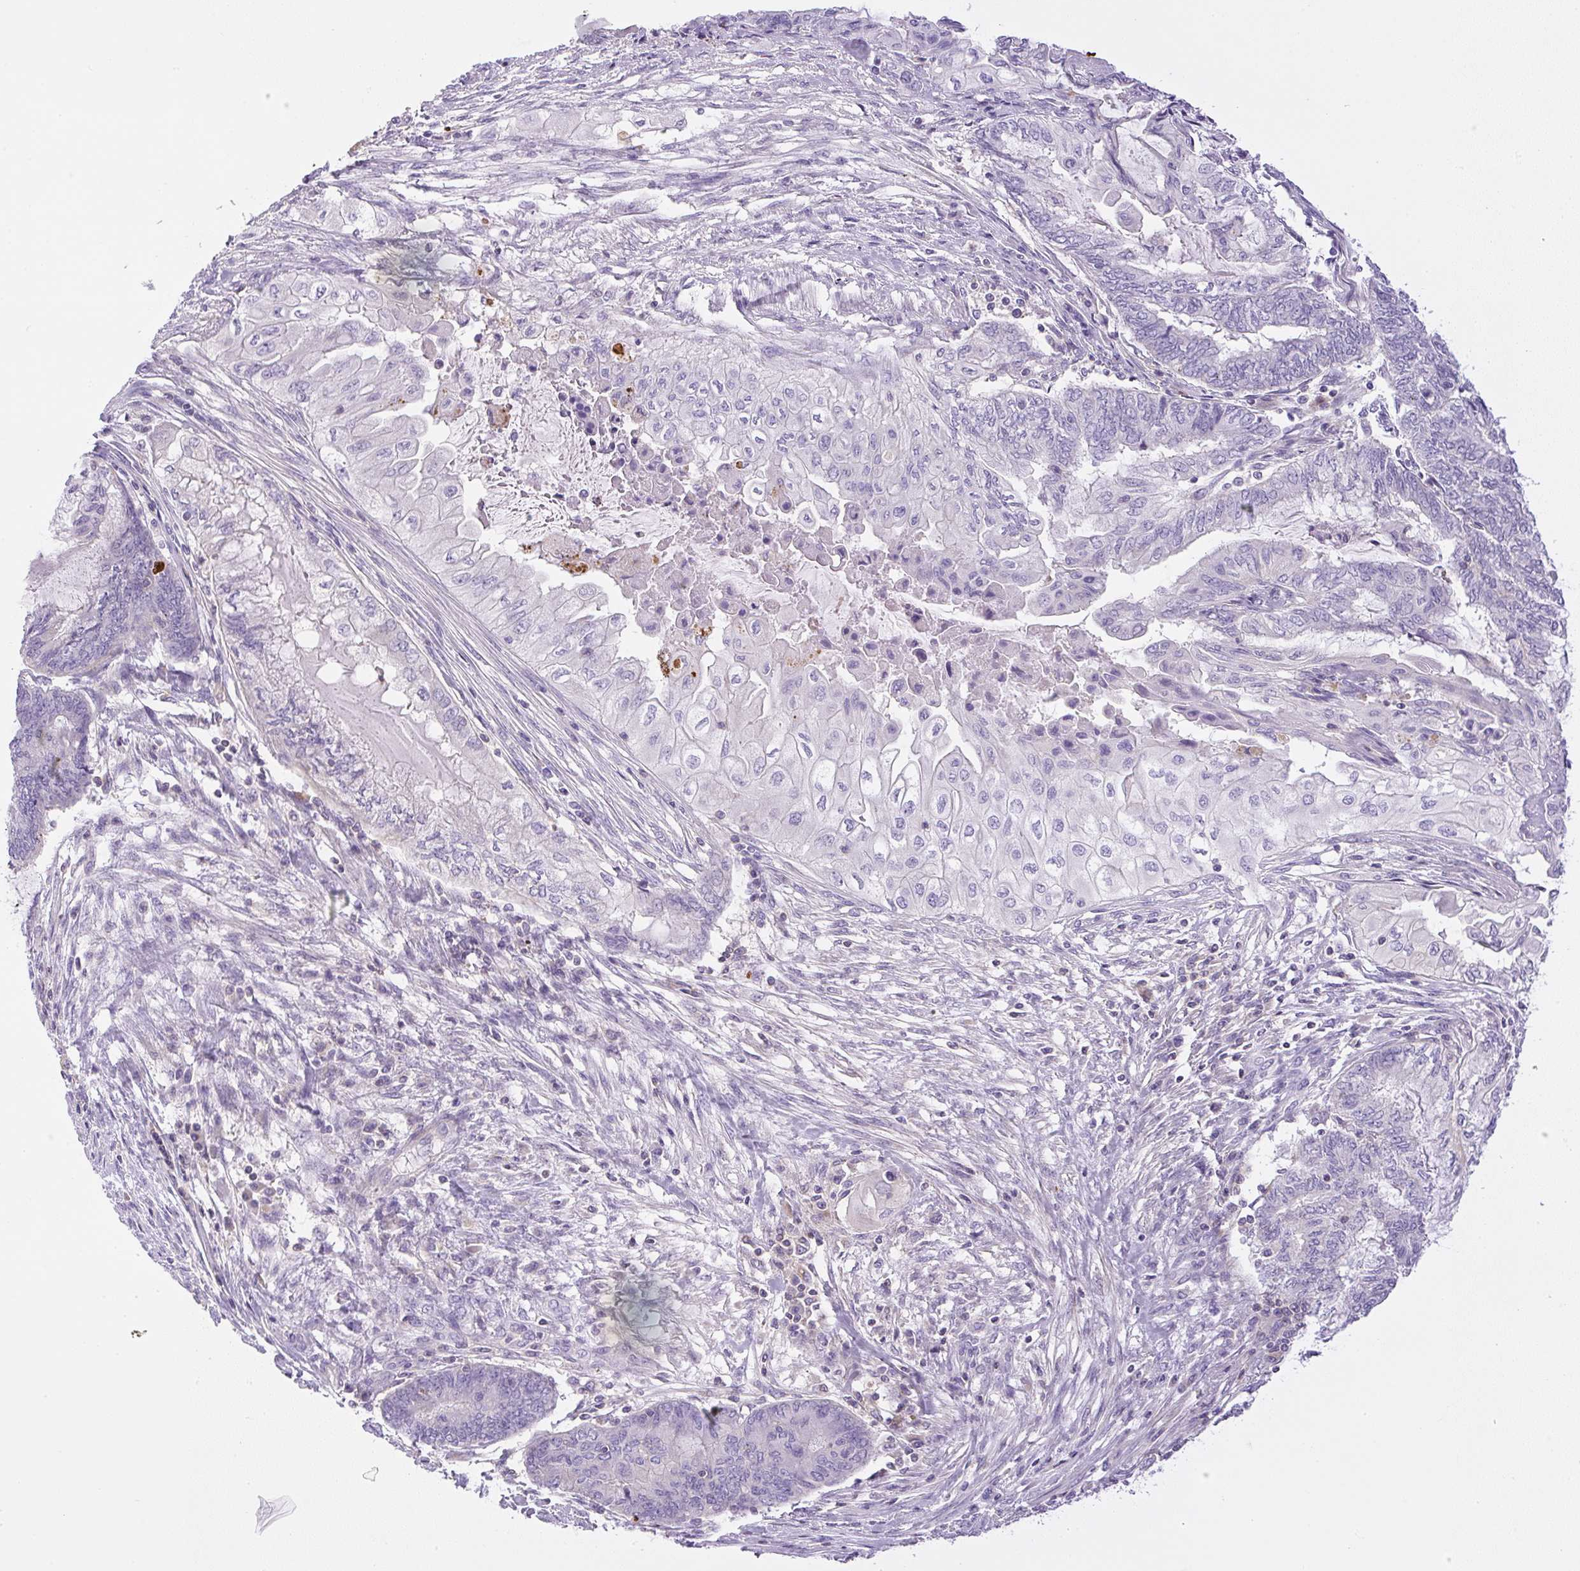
{"staining": {"intensity": "negative", "quantity": "none", "location": "none"}, "tissue": "endometrial cancer", "cell_type": "Tumor cells", "image_type": "cancer", "snomed": [{"axis": "morphology", "description": "Adenocarcinoma, NOS"}, {"axis": "topography", "description": "Uterus"}, {"axis": "topography", "description": "Endometrium"}], "caption": "A high-resolution photomicrograph shows IHC staining of endometrial cancer, which shows no significant positivity in tumor cells. The staining is performed using DAB (3,3'-diaminobenzidine) brown chromogen with nuclei counter-stained in using hematoxylin.", "gene": "PIP5KL1", "patient": {"sex": "female", "age": 70}}